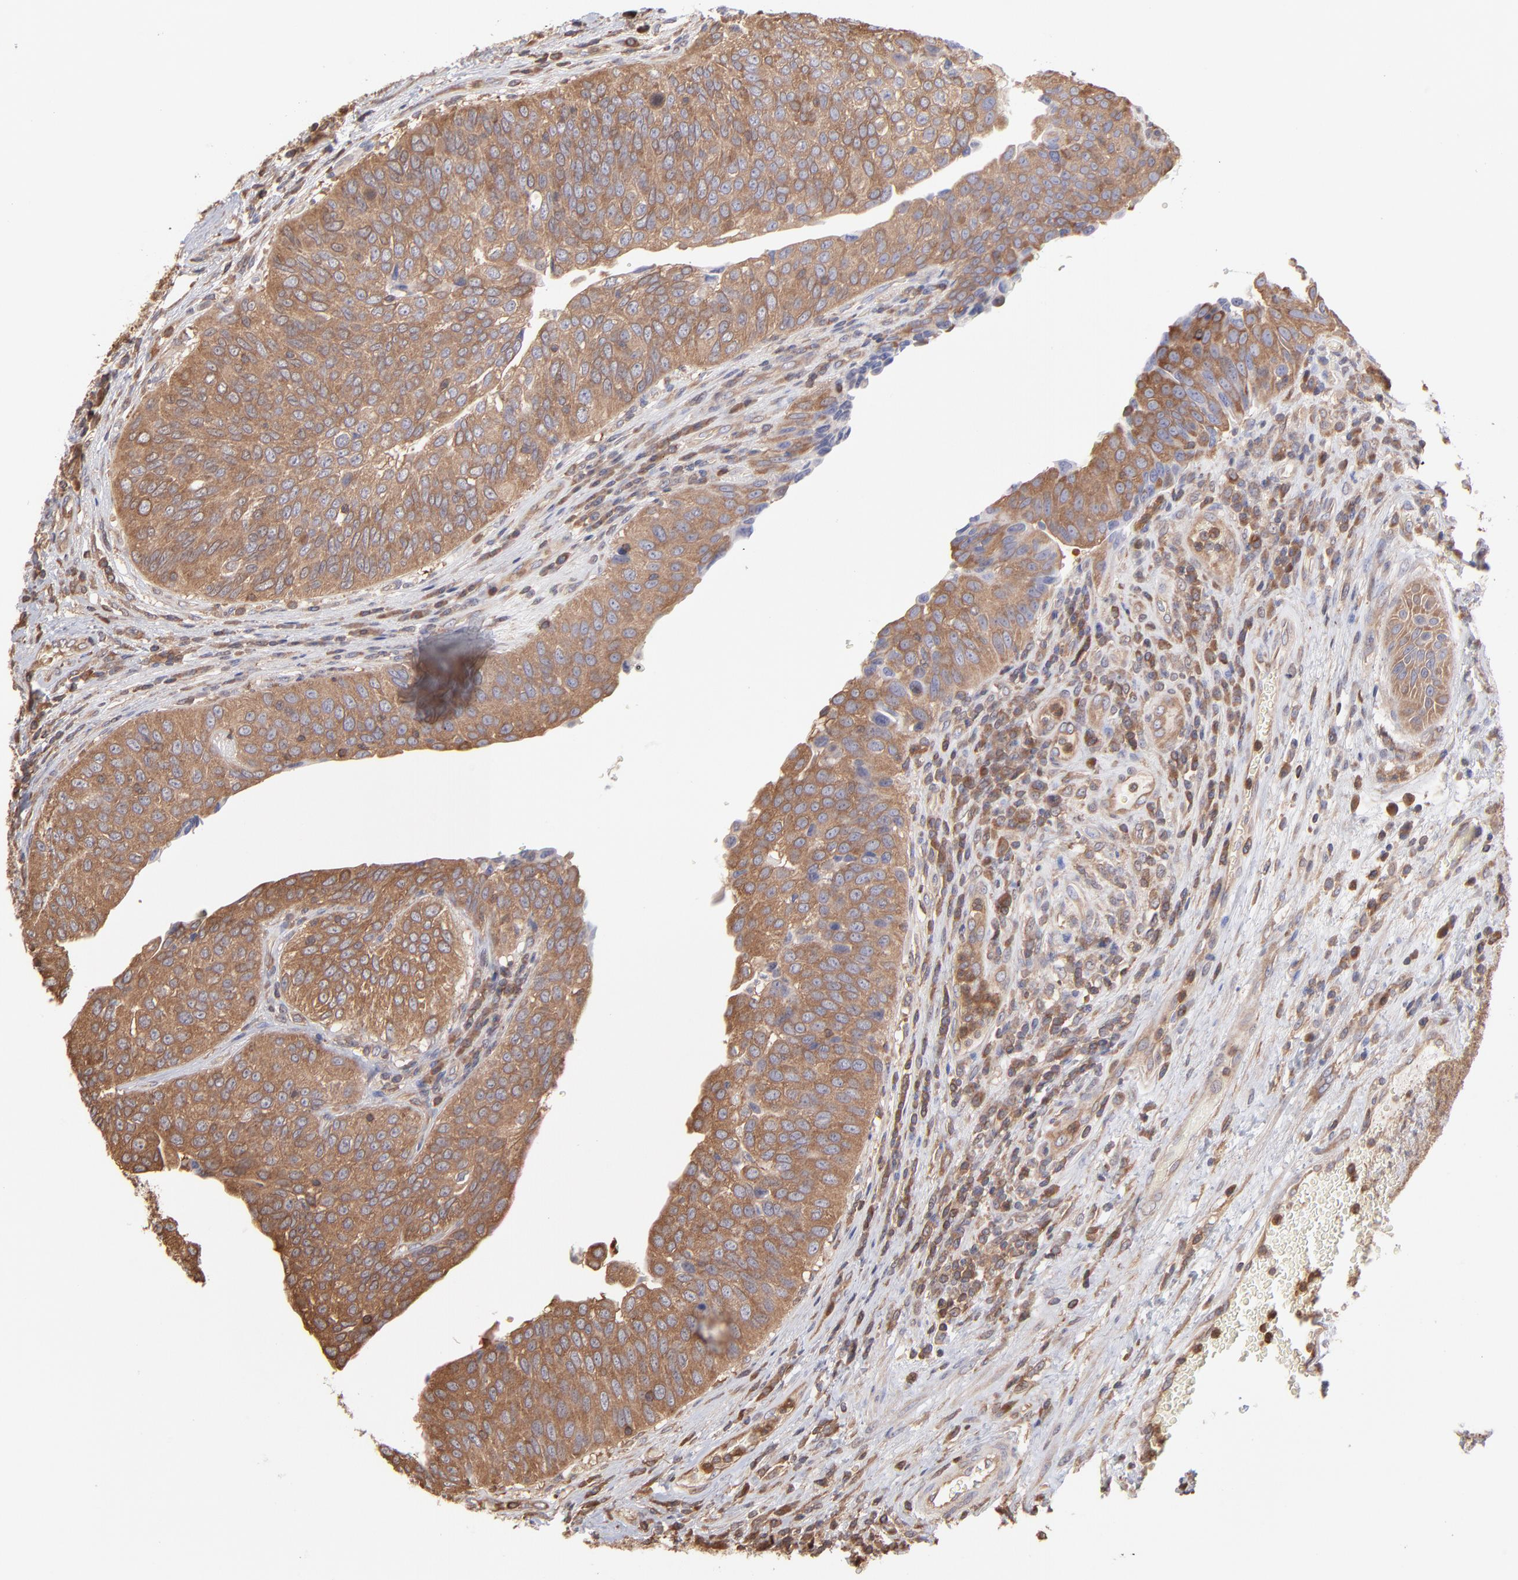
{"staining": {"intensity": "strong", "quantity": ">75%", "location": "cytoplasmic/membranous"}, "tissue": "urothelial cancer", "cell_type": "Tumor cells", "image_type": "cancer", "snomed": [{"axis": "morphology", "description": "Urothelial carcinoma, High grade"}, {"axis": "topography", "description": "Urinary bladder"}], "caption": "Immunohistochemistry (IHC) photomicrograph of neoplastic tissue: human urothelial cancer stained using IHC displays high levels of strong protein expression localized specifically in the cytoplasmic/membranous of tumor cells, appearing as a cytoplasmic/membranous brown color.", "gene": "MAP2K2", "patient": {"sex": "male", "age": 50}}